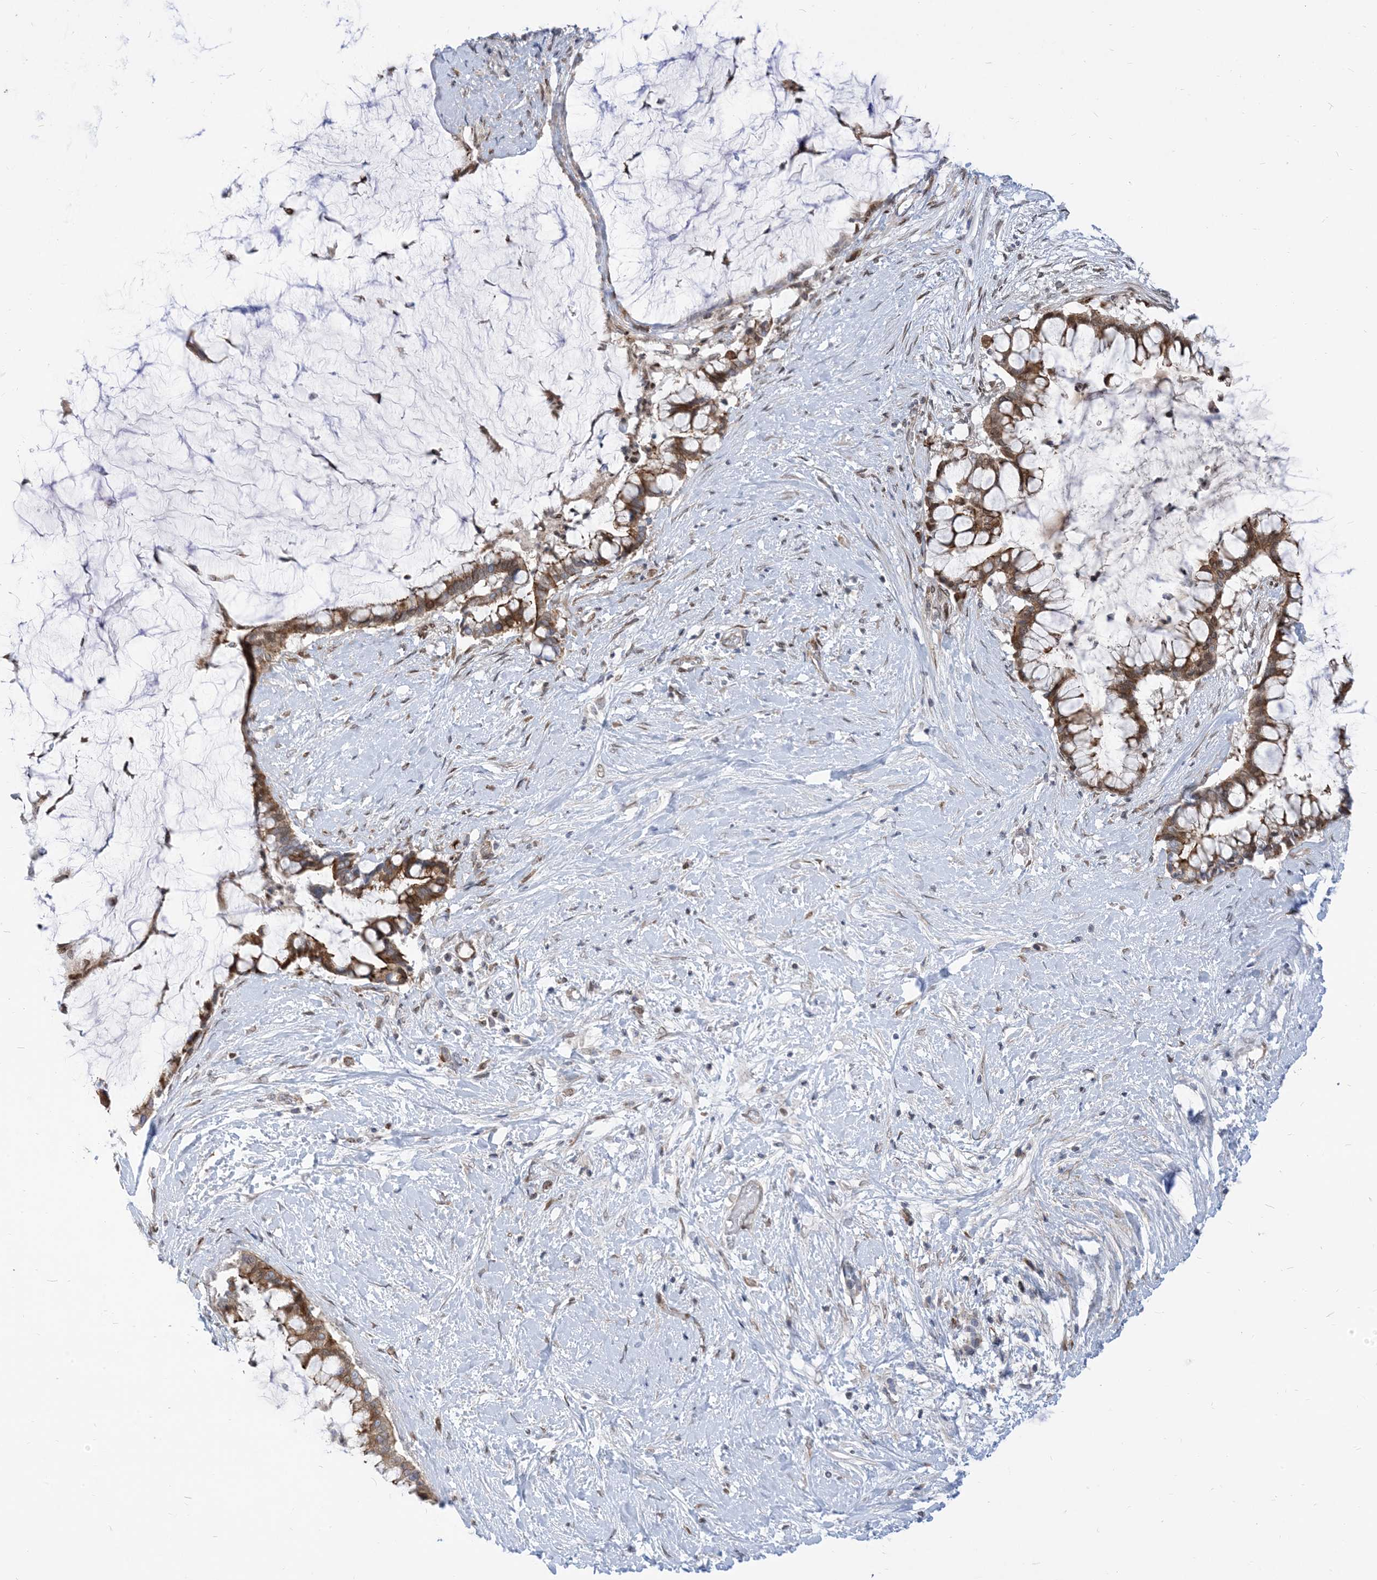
{"staining": {"intensity": "moderate", "quantity": ">75%", "location": "cytoplasmic/membranous"}, "tissue": "pancreatic cancer", "cell_type": "Tumor cells", "image_type": "cancer", "snomed": [{"axis": "morphology", "description": "Adenocarcinoma, NOS"}, {"axis": "topography", "description": "Pancreas"}], "caption": "Tumor cells demonstrate medium levels of moderate cytoplasmic/membranous positivity in approximately >75% of cells in pancreatic cancer (adenocarcinoma).", "gene": "TYSND1", "patient": {"sex": "male", "age": 41}}